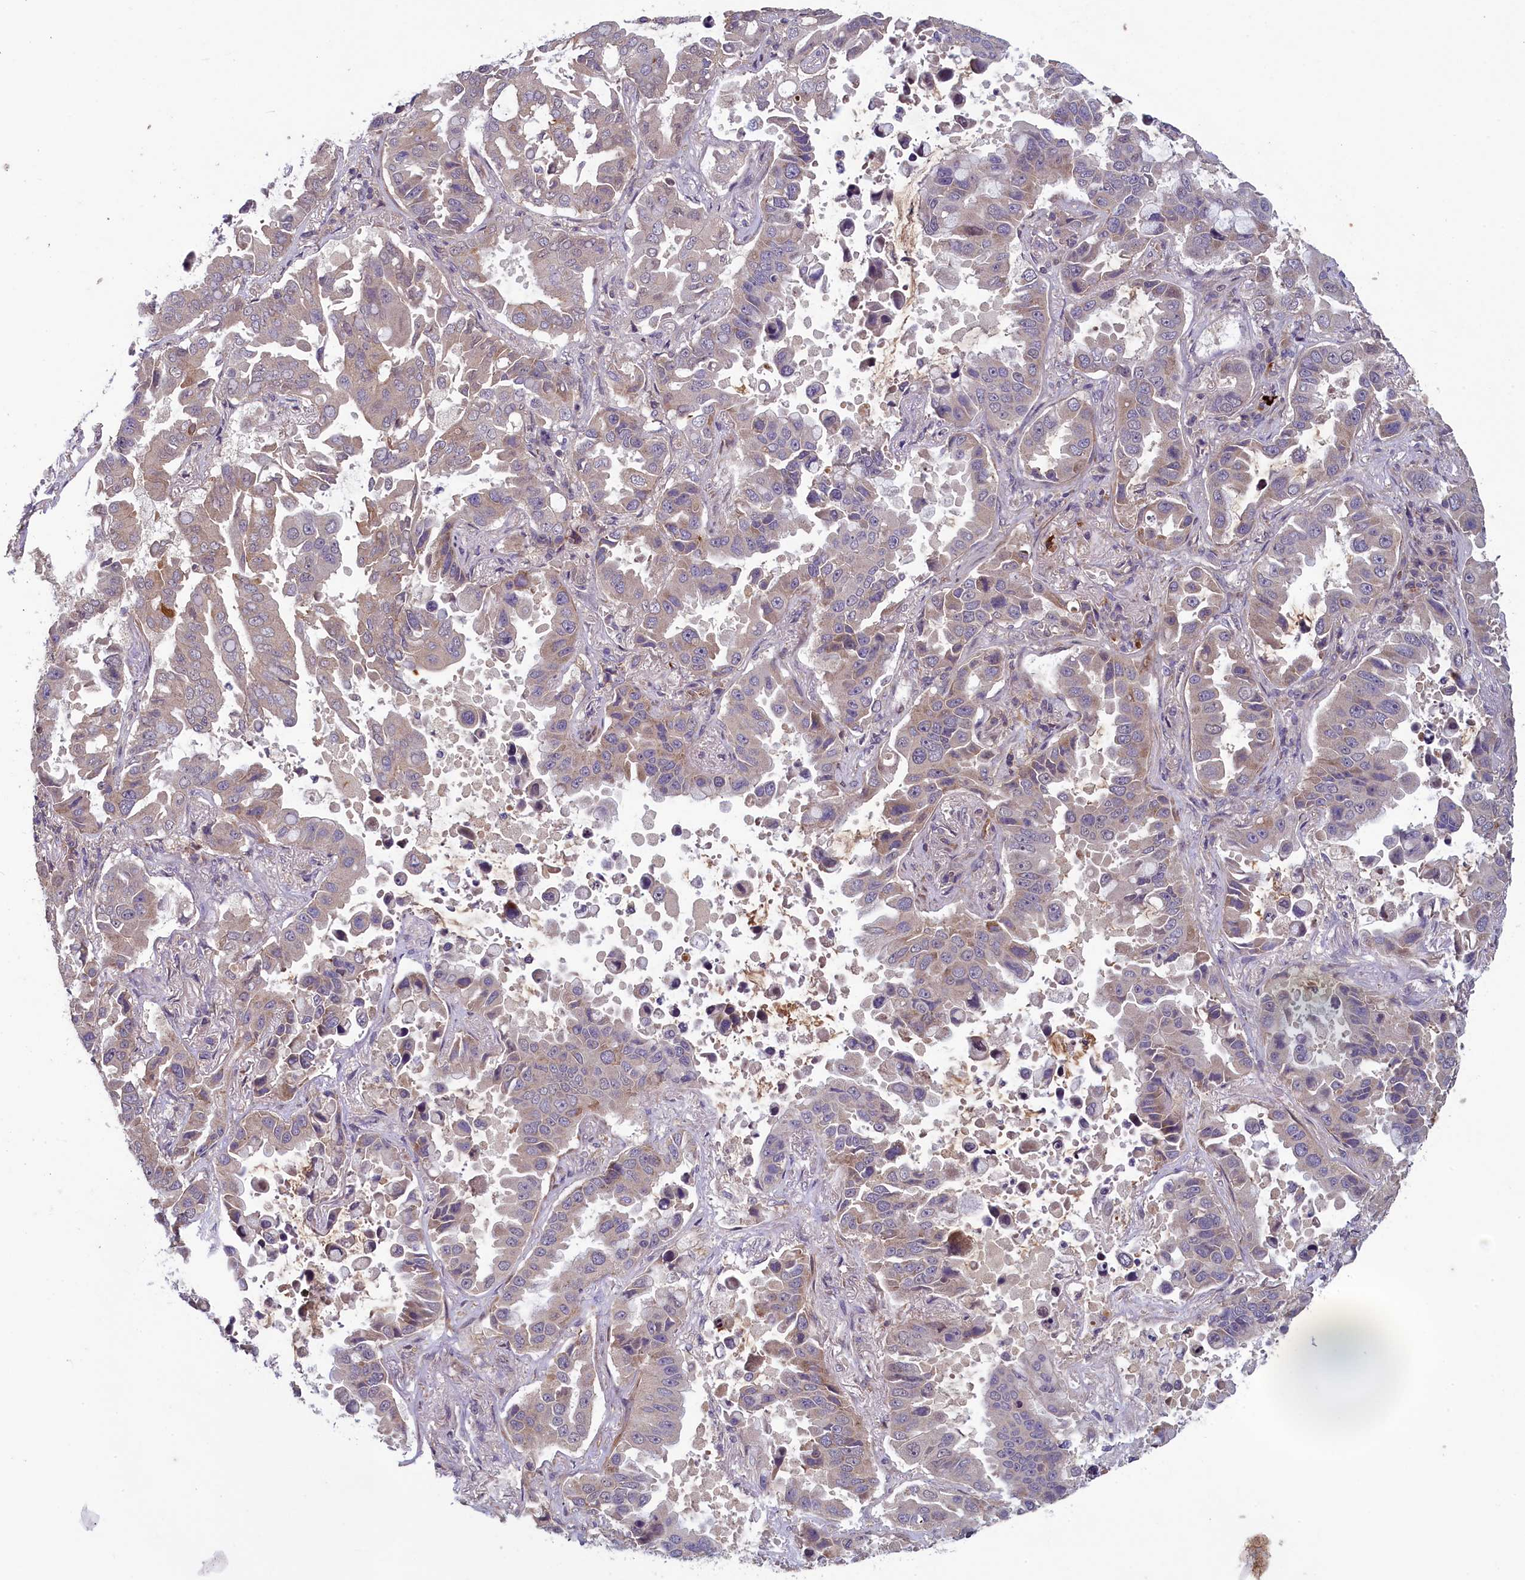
{"staining": {"intensity": "moderate", "quantity": "<25%", "location": "cytoplasmic/membranous"}, "tissue": "lung cancer", "cell_type": "Tumor cells", "image_type": "cancer", "snomed": [{"axis": "morphology", "description": "Adenocarcinoma, NOS"}, {"axis": "topography", "description": "Lung"}], "caption": "Immunohistochemical staining of human lung adenocarcinoma exhibits low levels of moderate cytoplasmic/membranous protein expression in approximately <25% of tumor cells.", "gene": "NUDT6", "patient": {"sex": "male", "age": 64}}